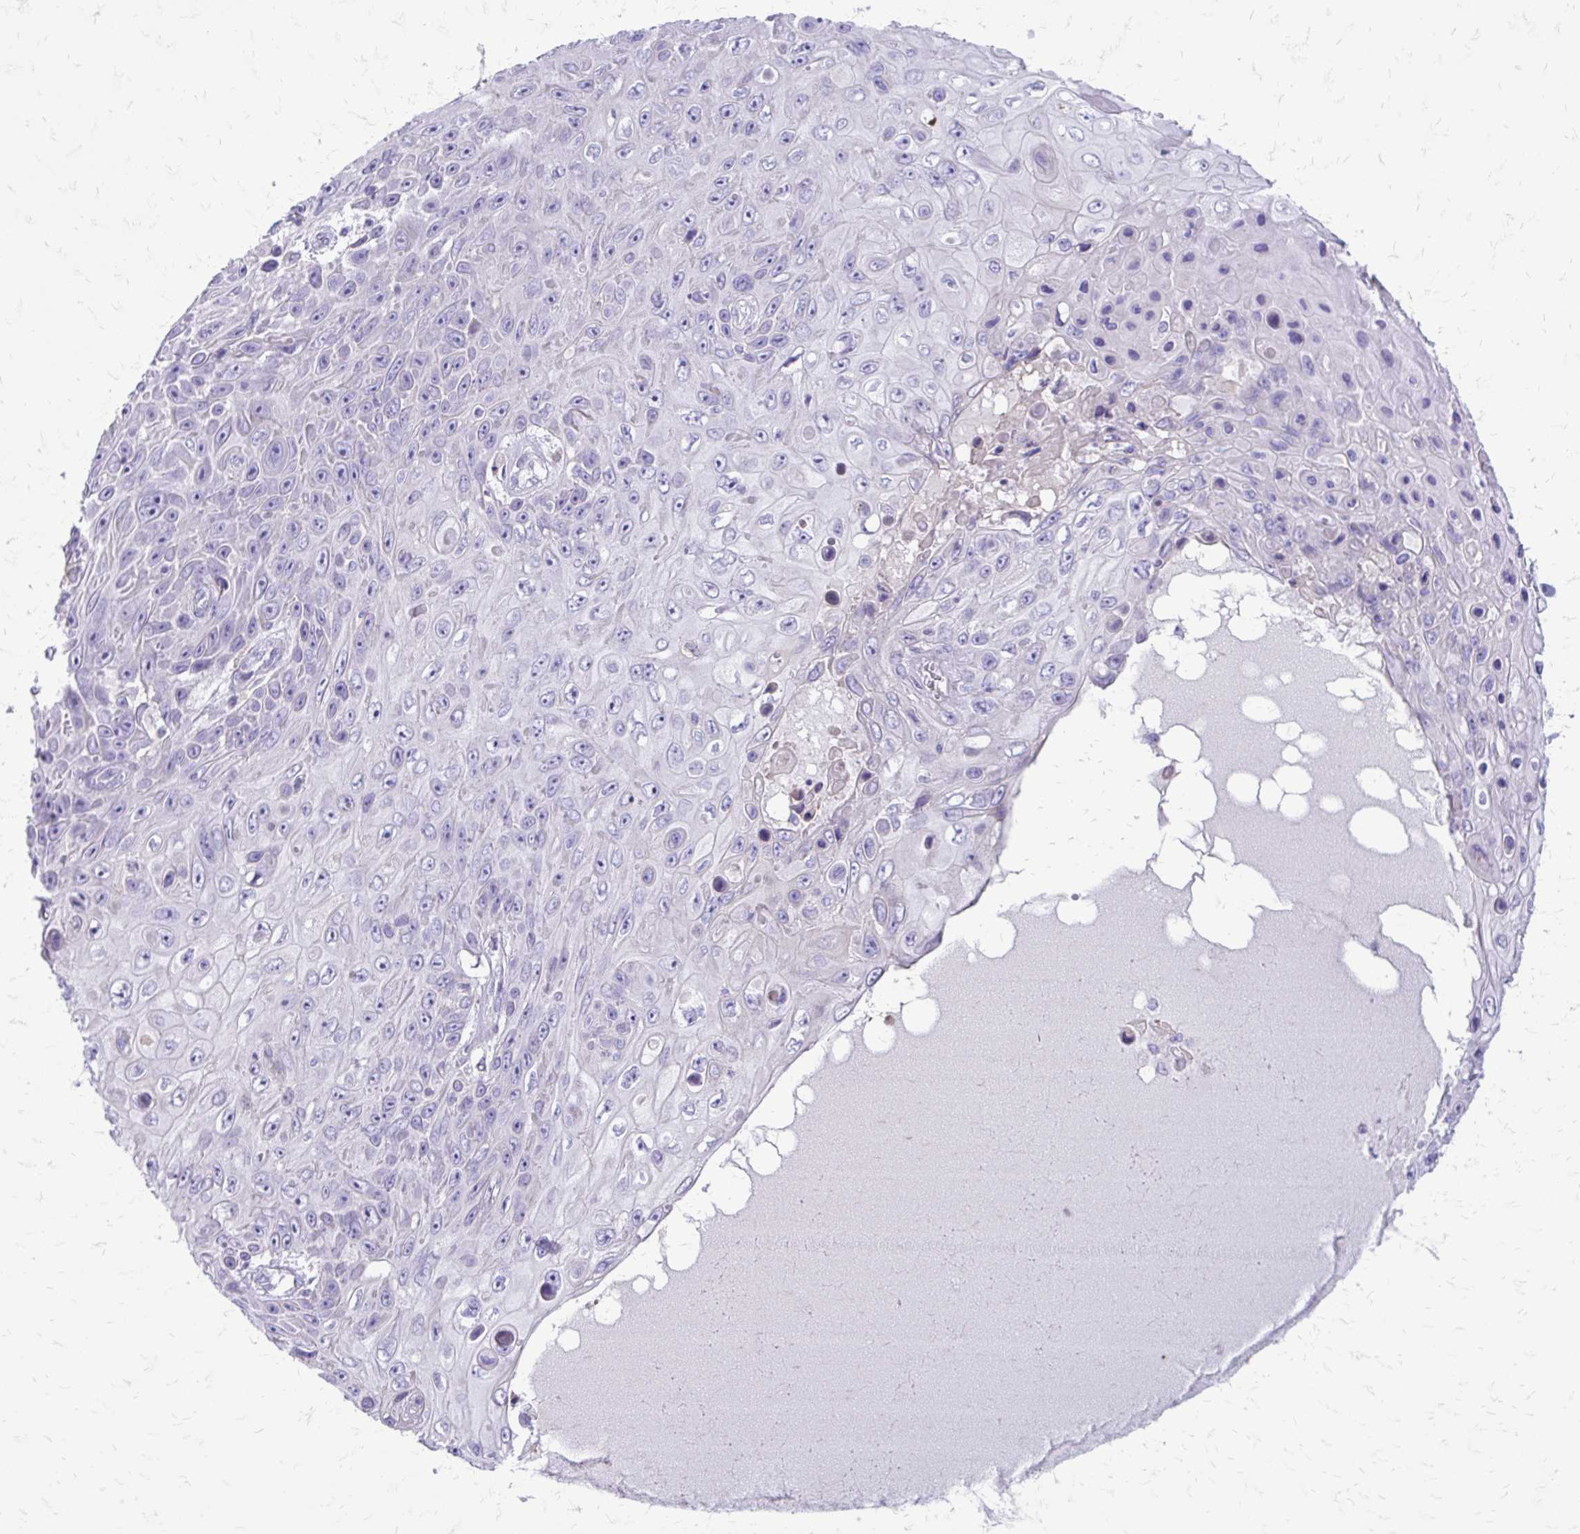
{"staining": {"intensity": "negative", "quantity": "none", "location": "none"}, "tissue": "skin cancer", "cell_type": "Tumor cells", "image_type": "cancer", "snomed": [{"axis": "morphology", "description": "Squamous cell carcinoma, NOS"}, {"axis": "topography", "description": "Skin"}], "caption": "Tumor cells are negative for protein expression in human skin squamous cell carcinoma.", "gene": "SIGLEC11", "patient": {"sex": "male", "age": 82}}